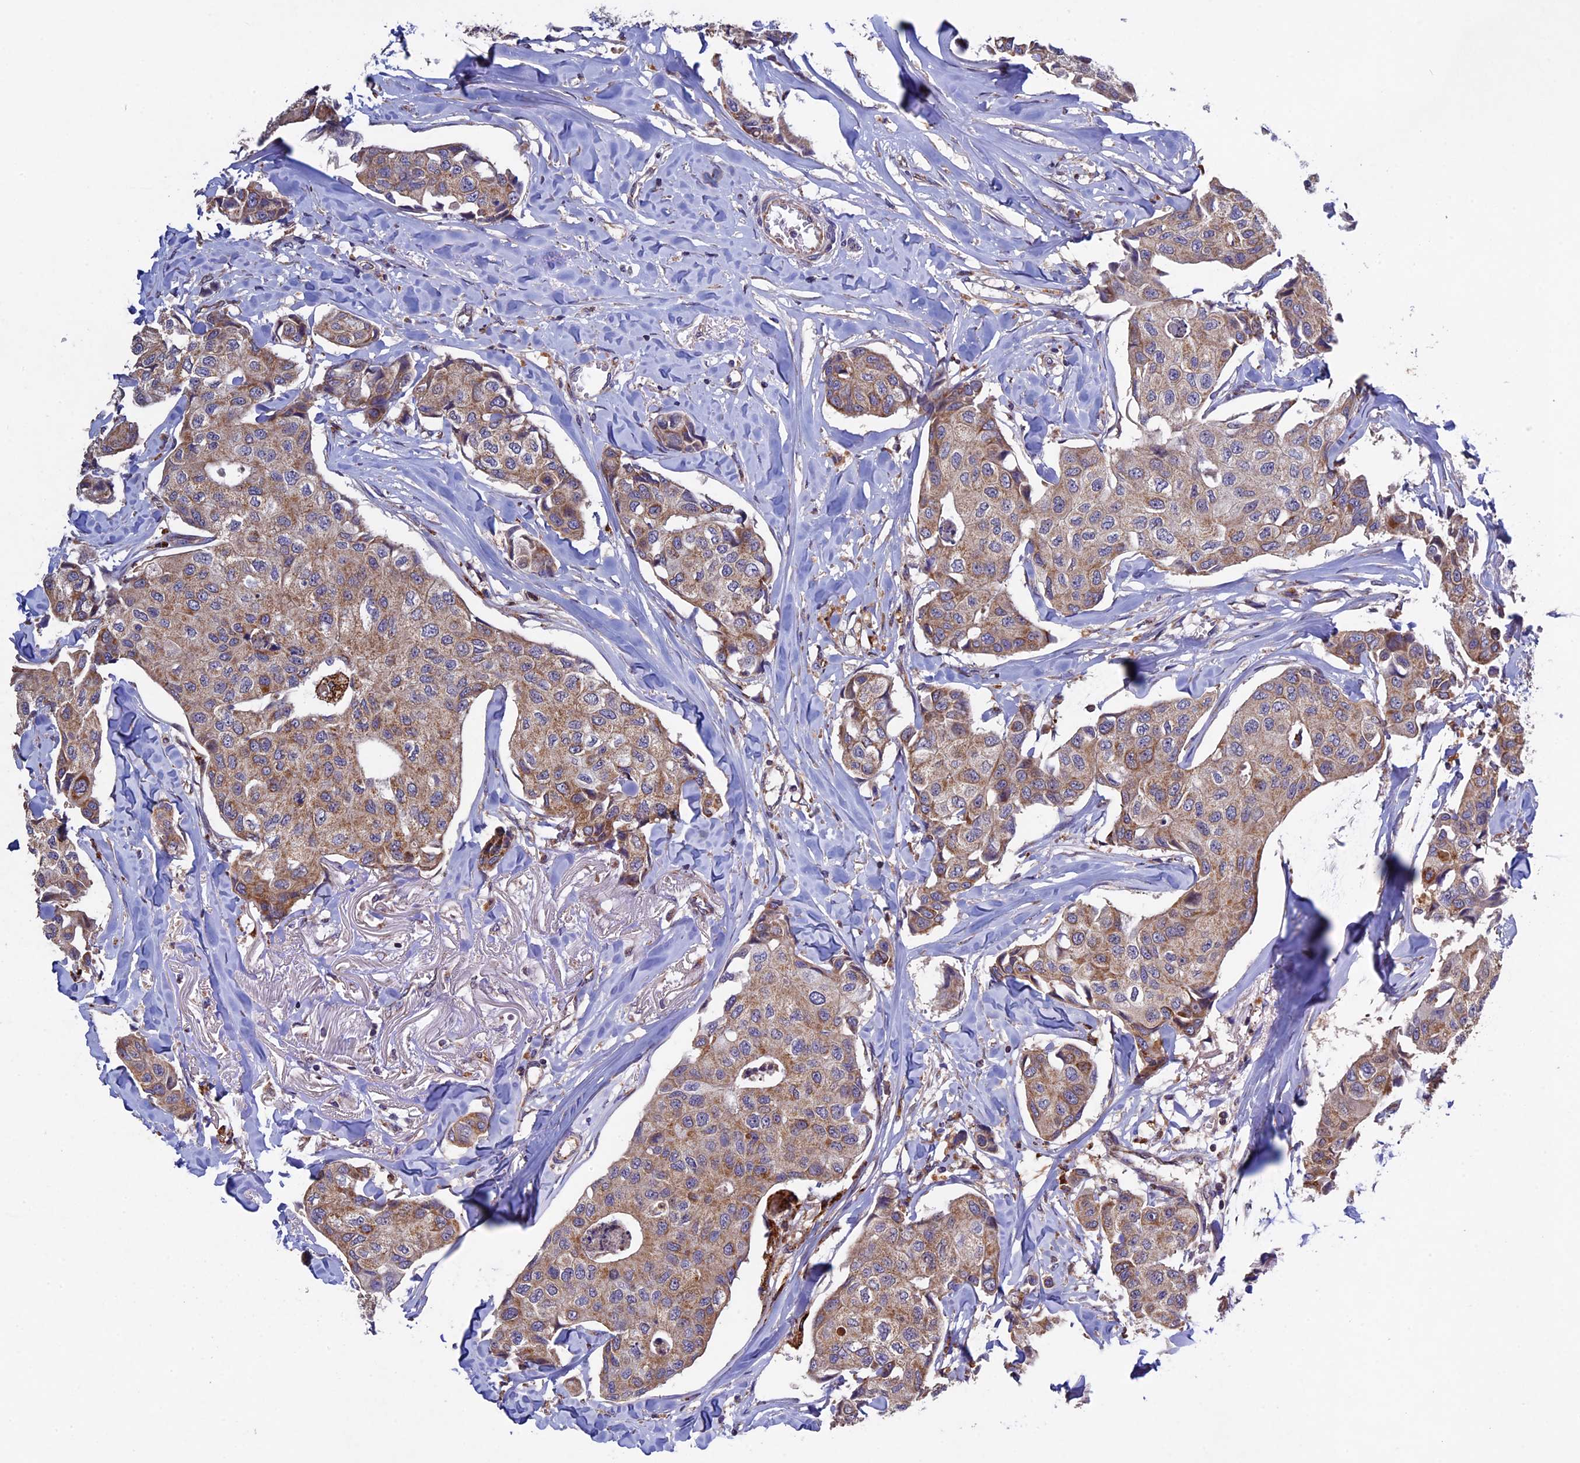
{"staining": {"intensity": "moderate", "quantity": ">75%", "location": "cytoplasmic/membranous"}, "tissue": "breast cancer", "cell_type": "Tumor cells", "image_type": "cancer", "snomed": [{"axis": "morphology", "description": "Duct carcinoma"}, {"axis": "topography", "description": "Breast"}], "caption": "Tumor cells display medium levels of moderate cytoplasmic/membranous staining in approximately >75% of cells in breast cancer (intraductal carcinoma).", "gene": "RNF17", "patient": {"sex": "female", "age": 80}}